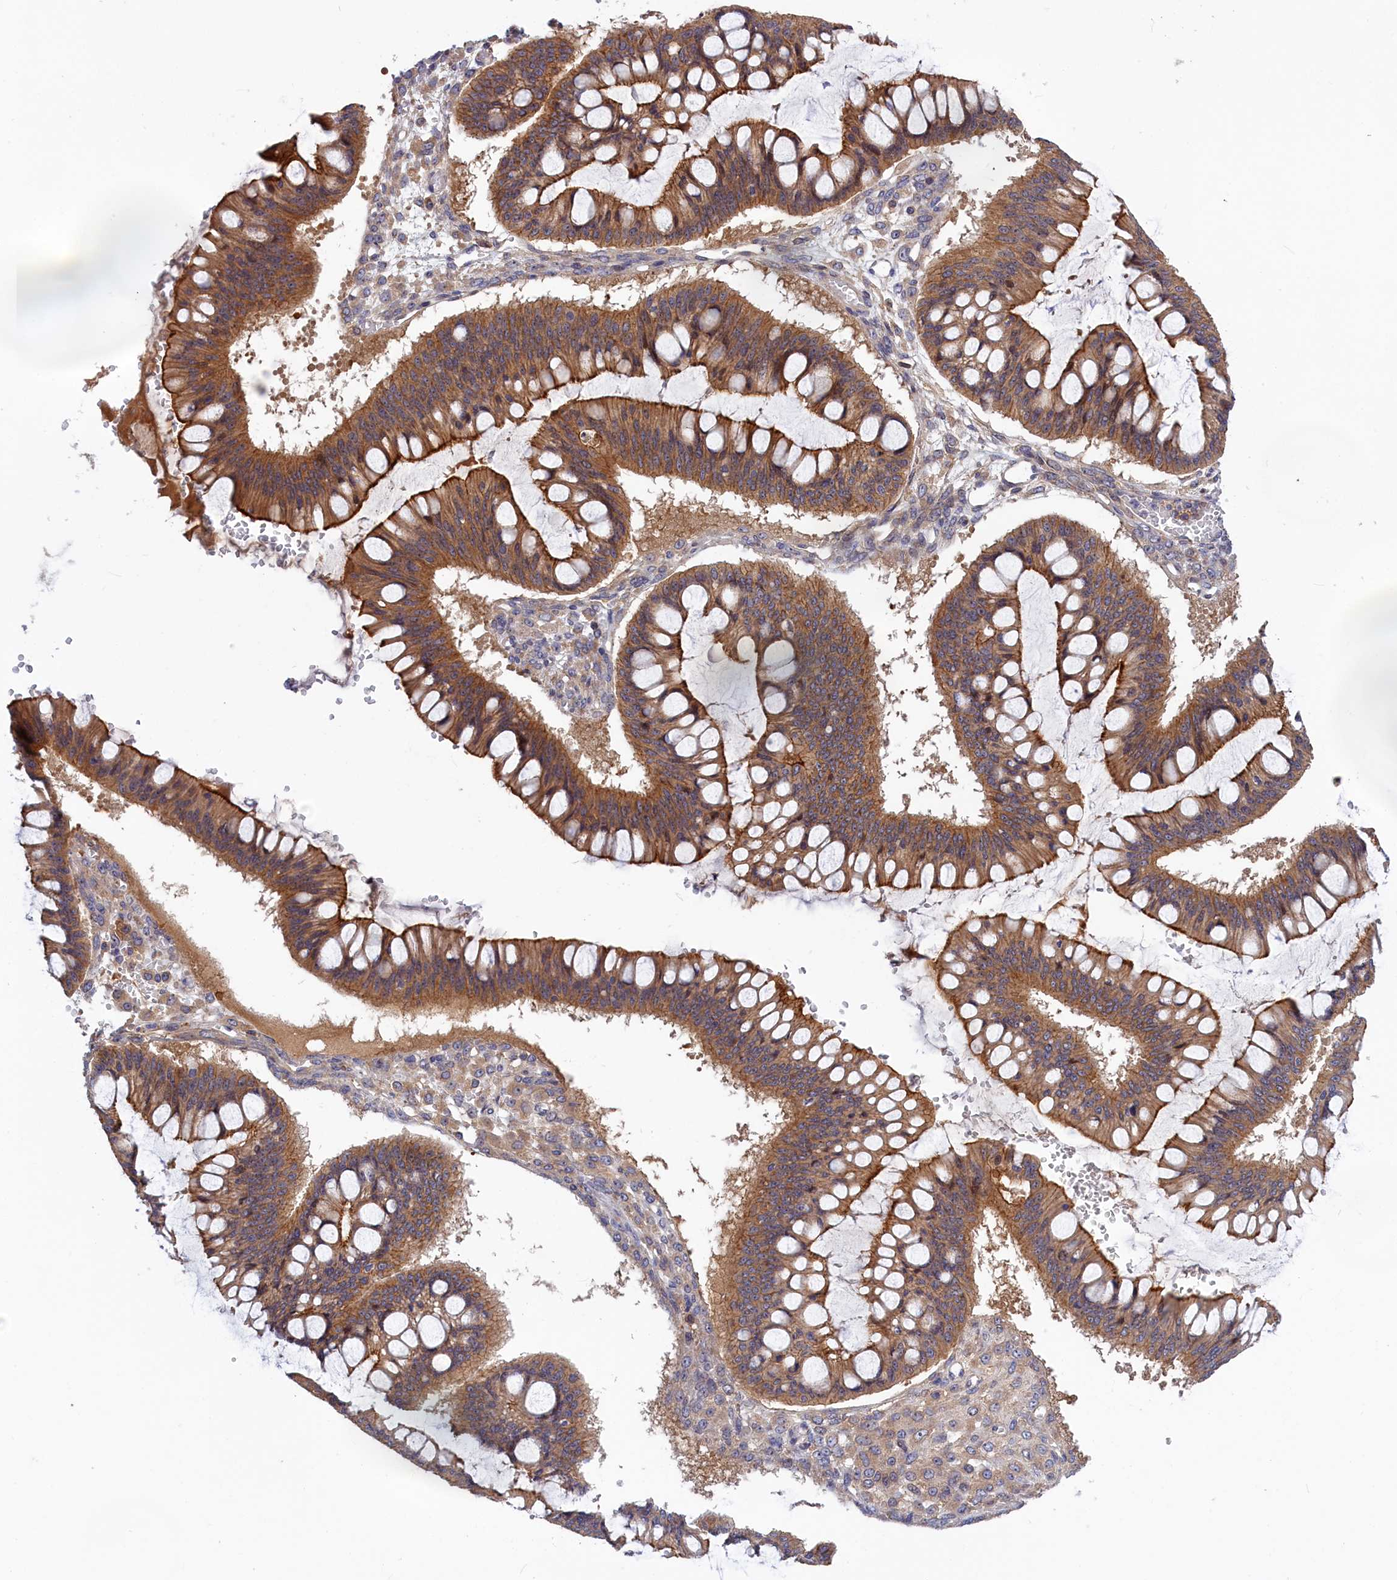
{"staining": {"intensity": "moderate", "quantity": ">75%", "location": "cytoplasmic/membranous"}, "tissue": "ovarian cancer", "cell_type": "Tumor cells", "image_type": "cancer", "snomed": [{"axis": "morphology", "description": "Cystadenocarcinoma, mucinous, NOS"}, {"axis": "topography", "description": "Ovary"}], "caption": "Human ovarian mucinous cystadenocarcinoma stained for a protein (brown) exhibits moderate cytoplasmic/membranous positive staining in about >75% of tumor cells.", "gene": "CRACD", "patient": {"sex": "female", "age": 73}}